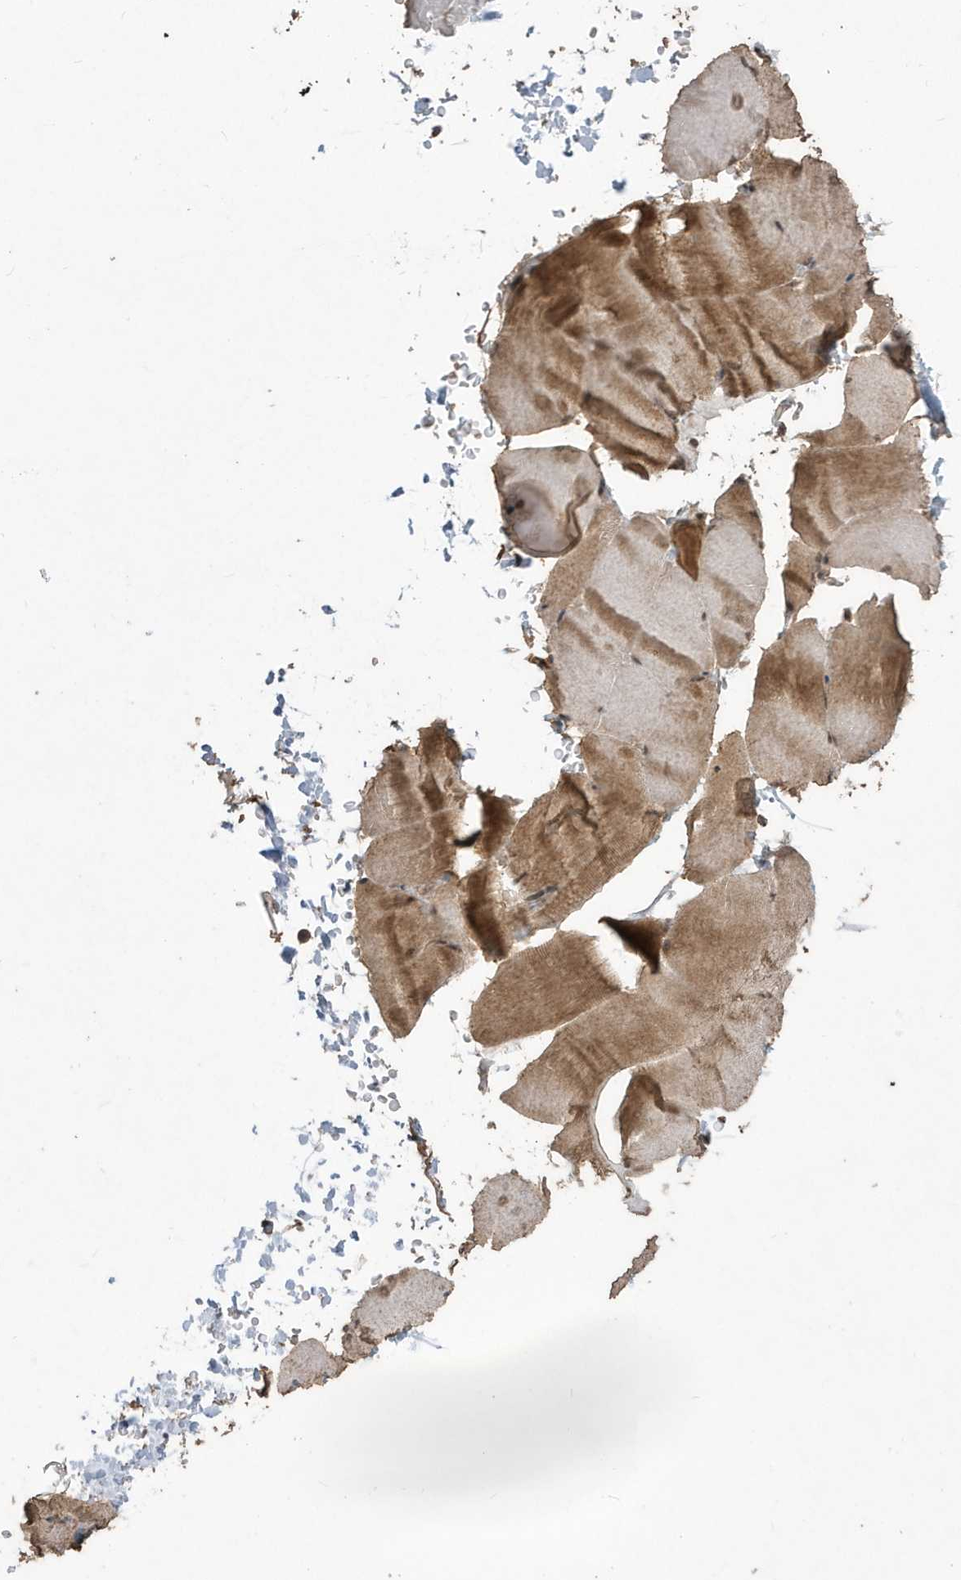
{"staining": {"intensity": "moderate", "quantity": ">75%", "location": "cytoplasmic/membranous"}, "tissue": "skeletal muscle", "cell_type": "Myocytes", "image_type": "normal", "snomed": [{"axis": "morphology", "description": "Normal tissue, NOS"}, {"axis": "topography", "description": "Skeletal muscle"}, {"axis": "topography", "description": "Parathyroid gland"}], "caption": "DAB (3,3'-diaminobenzidine) immunohistochemical staining of normal skeletal muscle displays moderate cytoplasmic/membranous protein expression in about >75% of myocytes.", "gene": "PAXBP1", "patient": {"sex": "female", "age": 37}}